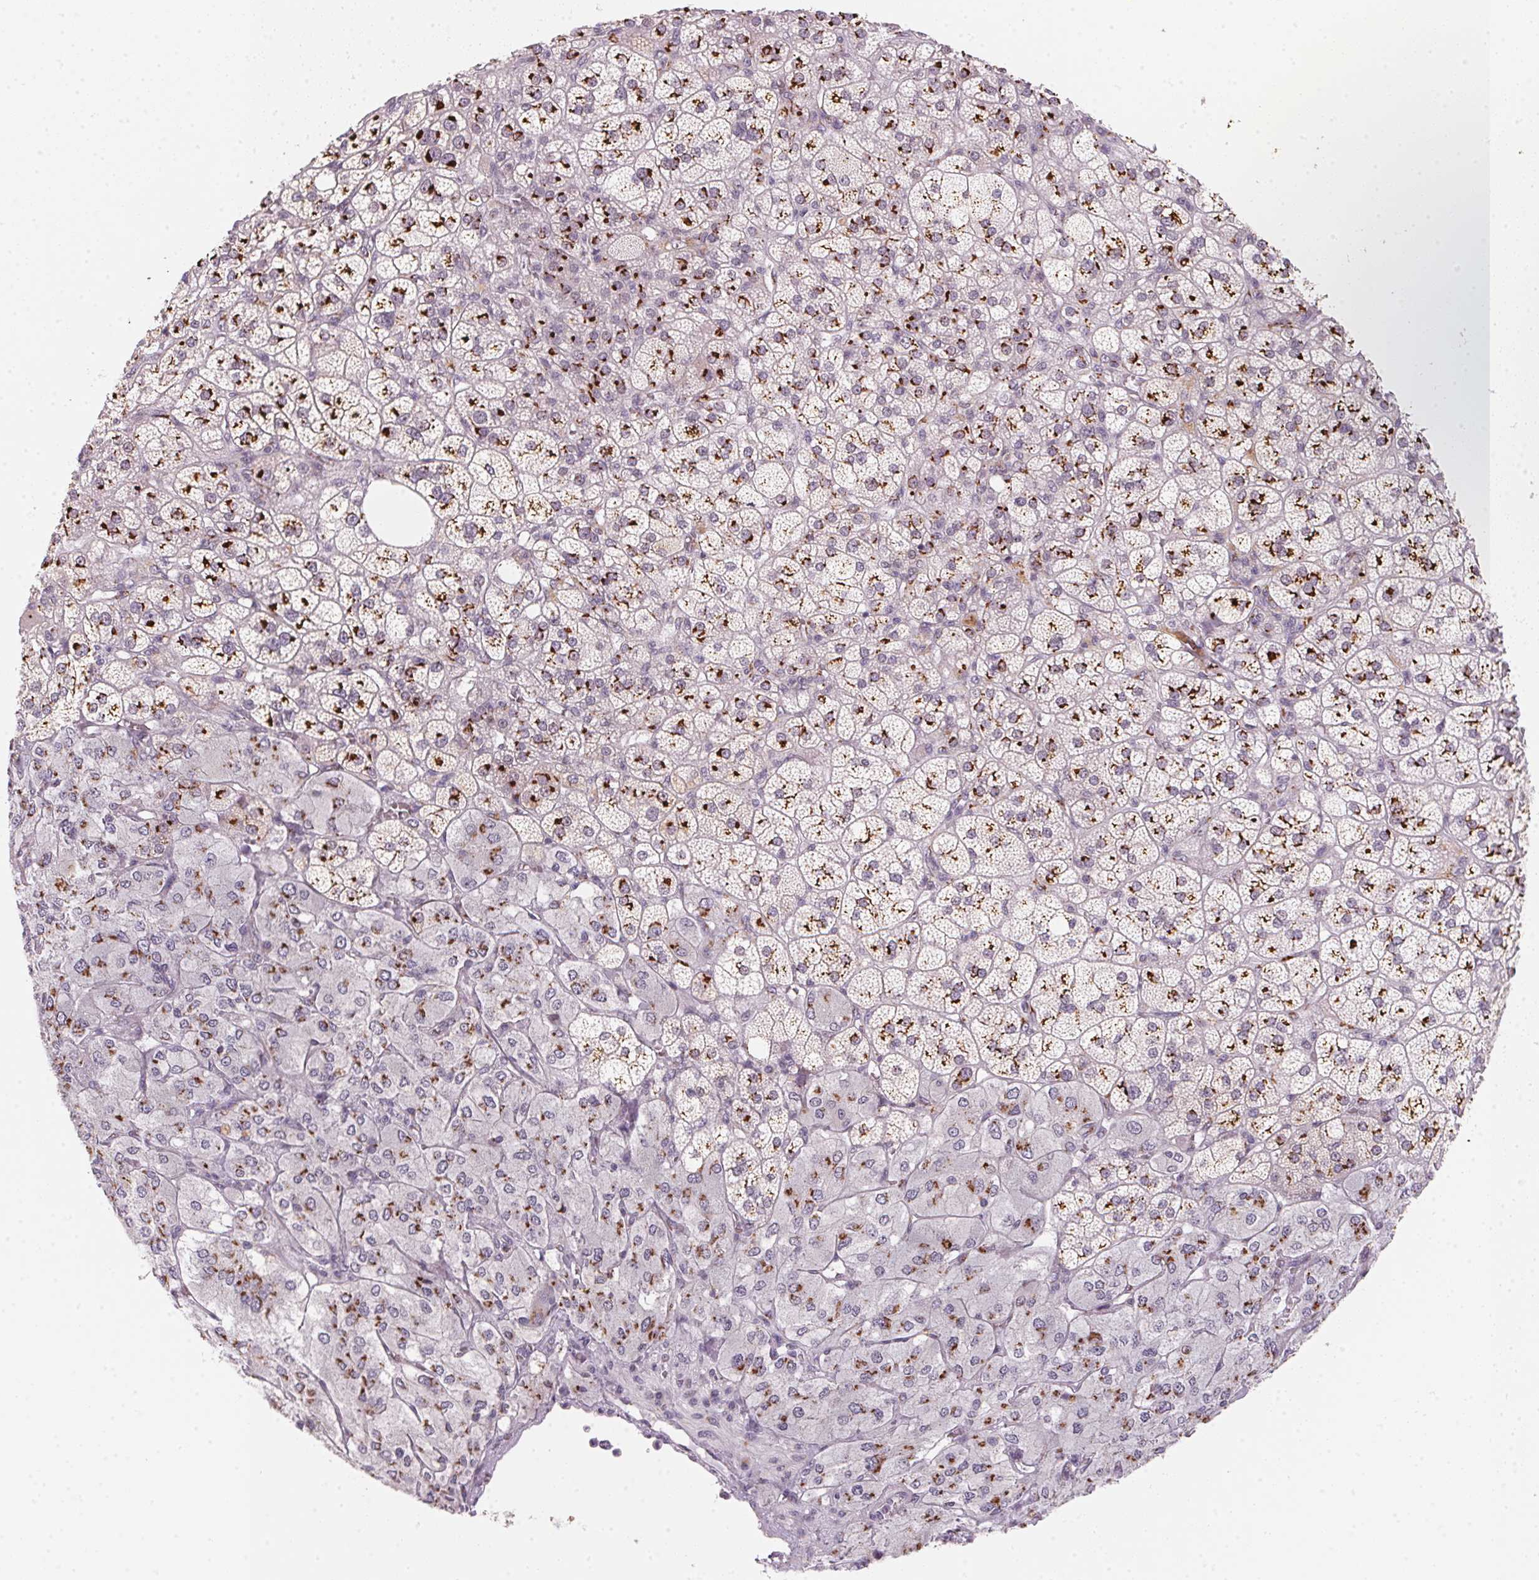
{"staining": {"intensity": "strong", "quantity": ">75%", "location": "cytoplasmic/membranous"}, "tissue": "adrenal gland", "cell_type": "Glandular cells", "image_type": "normal", "snomed": [{"axis": "morphology", "description": "Normal tissue, NOS"}, {"axis": "topography", "description": "Adrenal gland"}], "caption": "The image demonstrates staining of normal adrenal gland, revealing strong cytoplasmic/membranous protein staining (brown color) within glandular cells.", "gene": "RAB22A", "patient": {"sex": "female", "age": 60}}